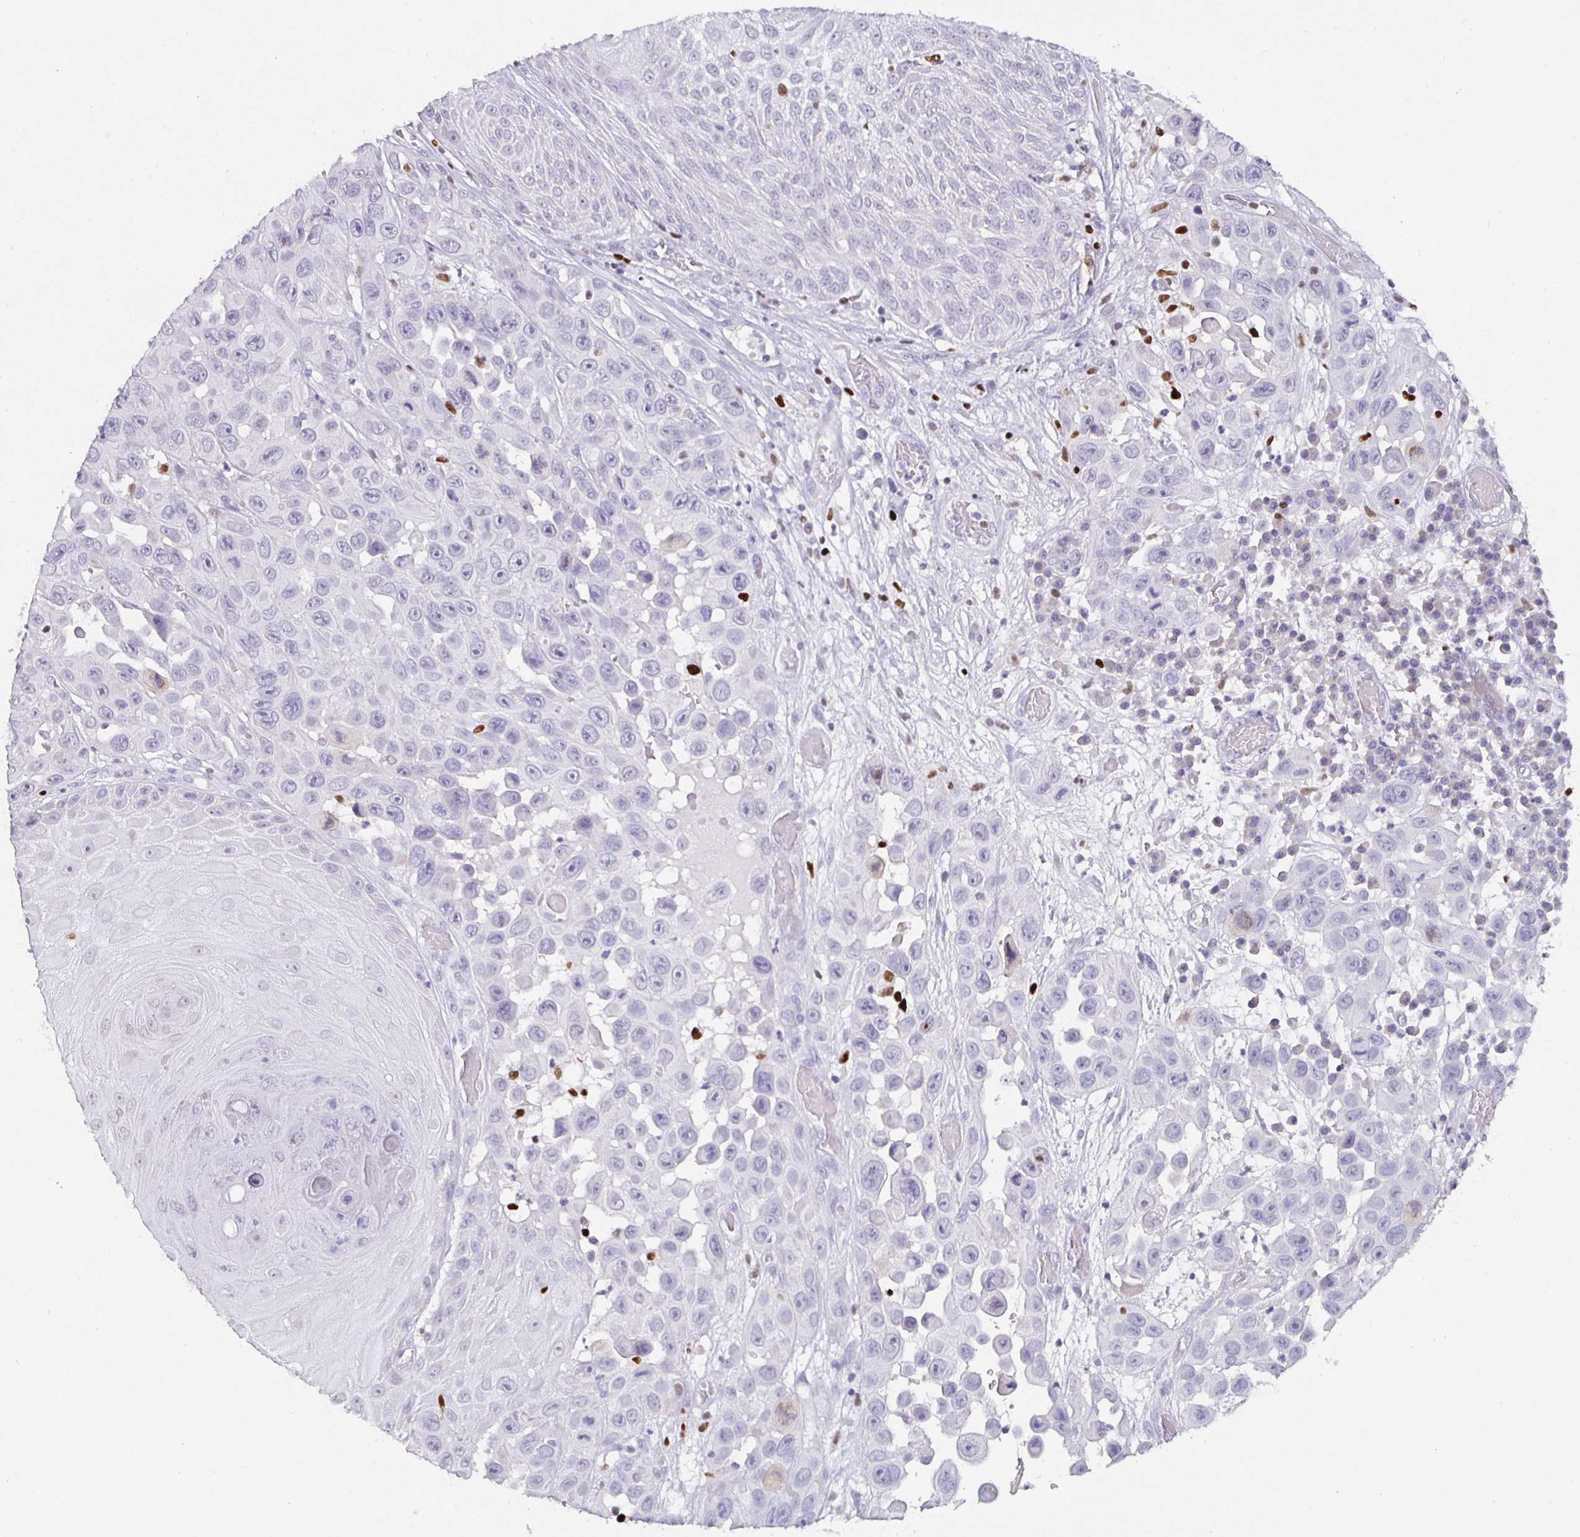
{"staining": {"intensity": "negative", "quantity": "none", "location": "none"}, "tissue": "skin cancer", "cell_type": "Tumor cells", "image_type": "cancer", "snomed": [{"axis": "morphology", "description": "Squamous cell carcinoma, NOS"}, {"axis": "topography", "description": "Skin"}], "caption": "Immunohistochemistry micrograph of neoplastic tissue: skin squamous cell carcinoma stained with DAB exhibits no significant protein positivity in tumor cells.", "gene": "SATB1", "patient": {"sex": "male", "age": 81}}